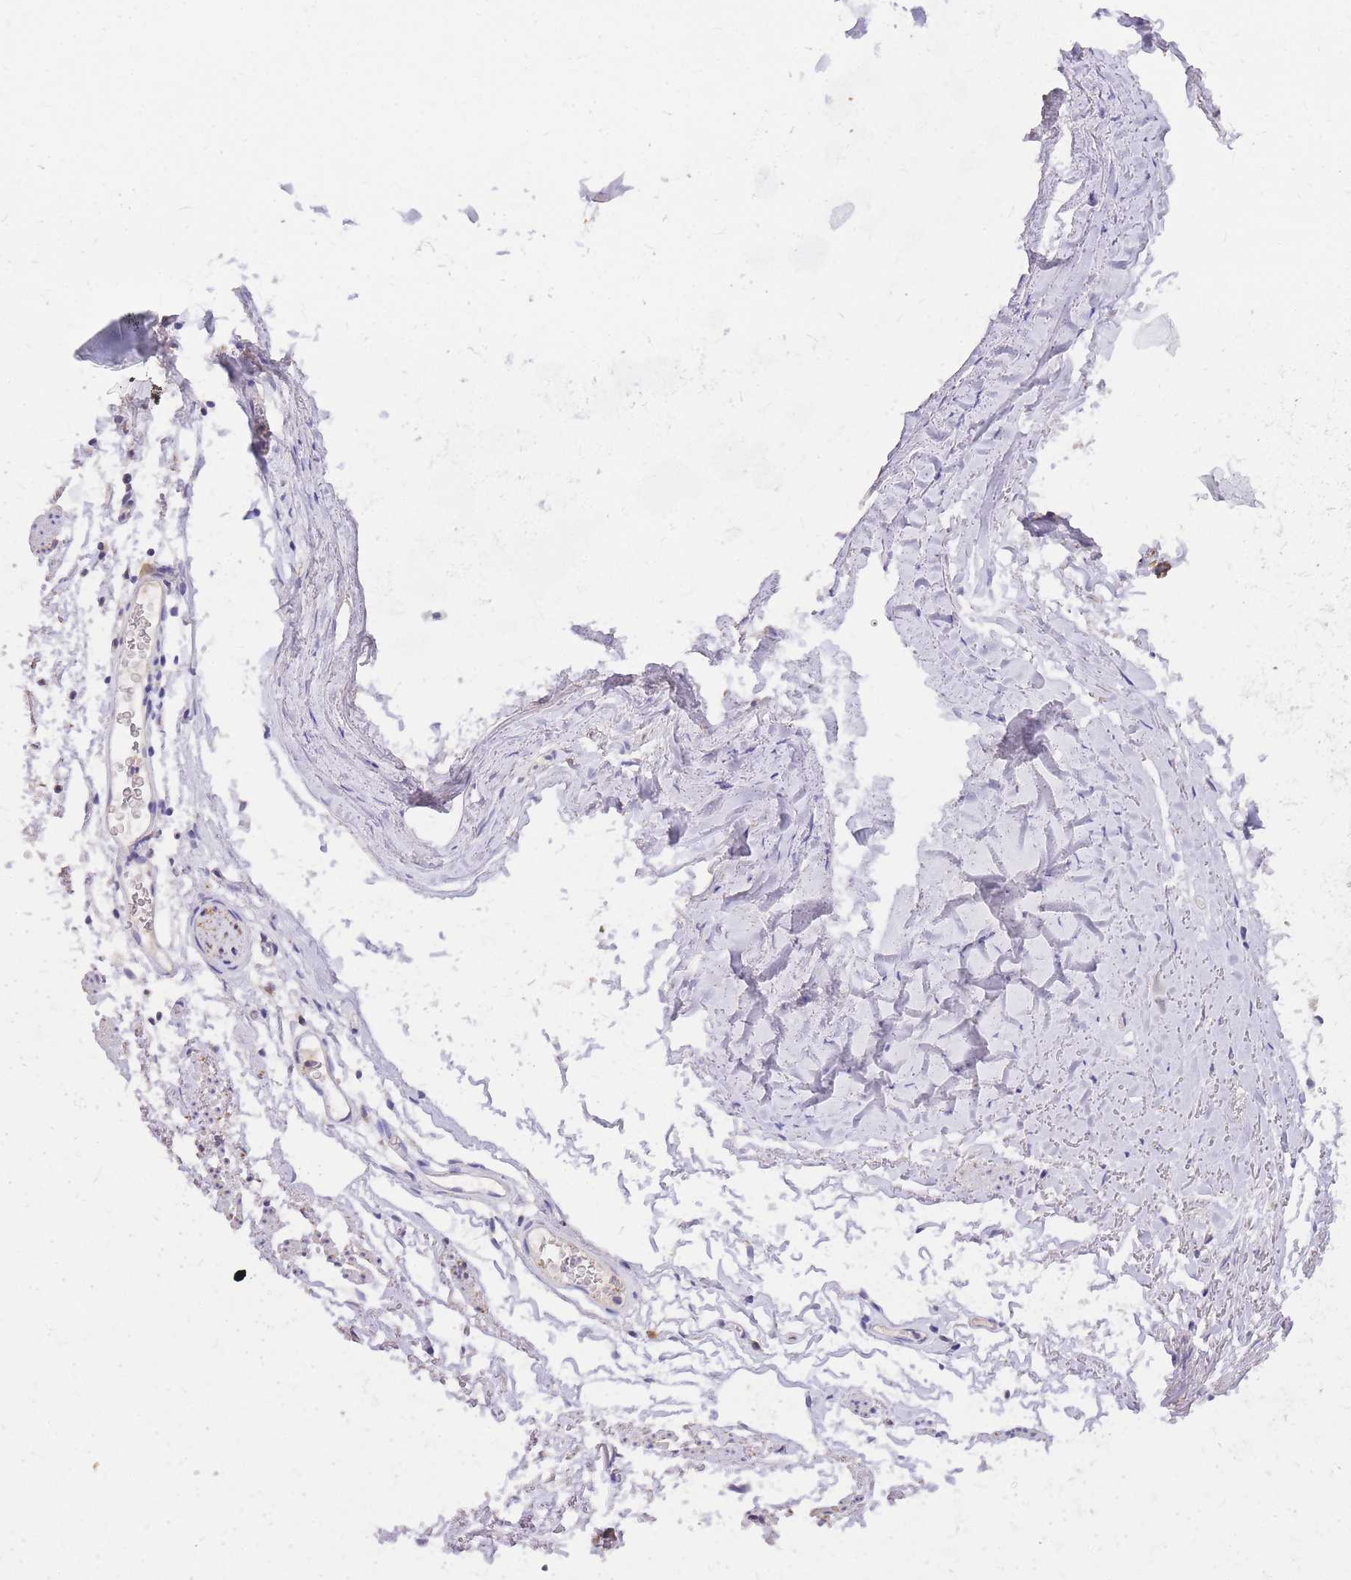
{"staining": {"intensity": "negative", "quantity": "none", "location": "none"}, "tissue": "adipose tissue", "cell_type": "Adipocytes", "image_type": "normal", "snomed": [{"axis": "morphology", "description": "Normal tissue, NOS"}, {"axis": "topography", "description": "Cartilage tissue"}, {"axis": "topography", "description": "Bronchus"}], "caption": "Normal adipose tissue was stained to show a protein in brown. There is no significant positivity in adipocytes. The staining was performed using DAB (3,3'-diaminobenzidine) to visualize the protein expression in brown, while the nuclei were stained in blue with hematoxylin (Magnification: 20x).", "gene": "C2orf88", "patient": {"sex": "female", "age": 73}}